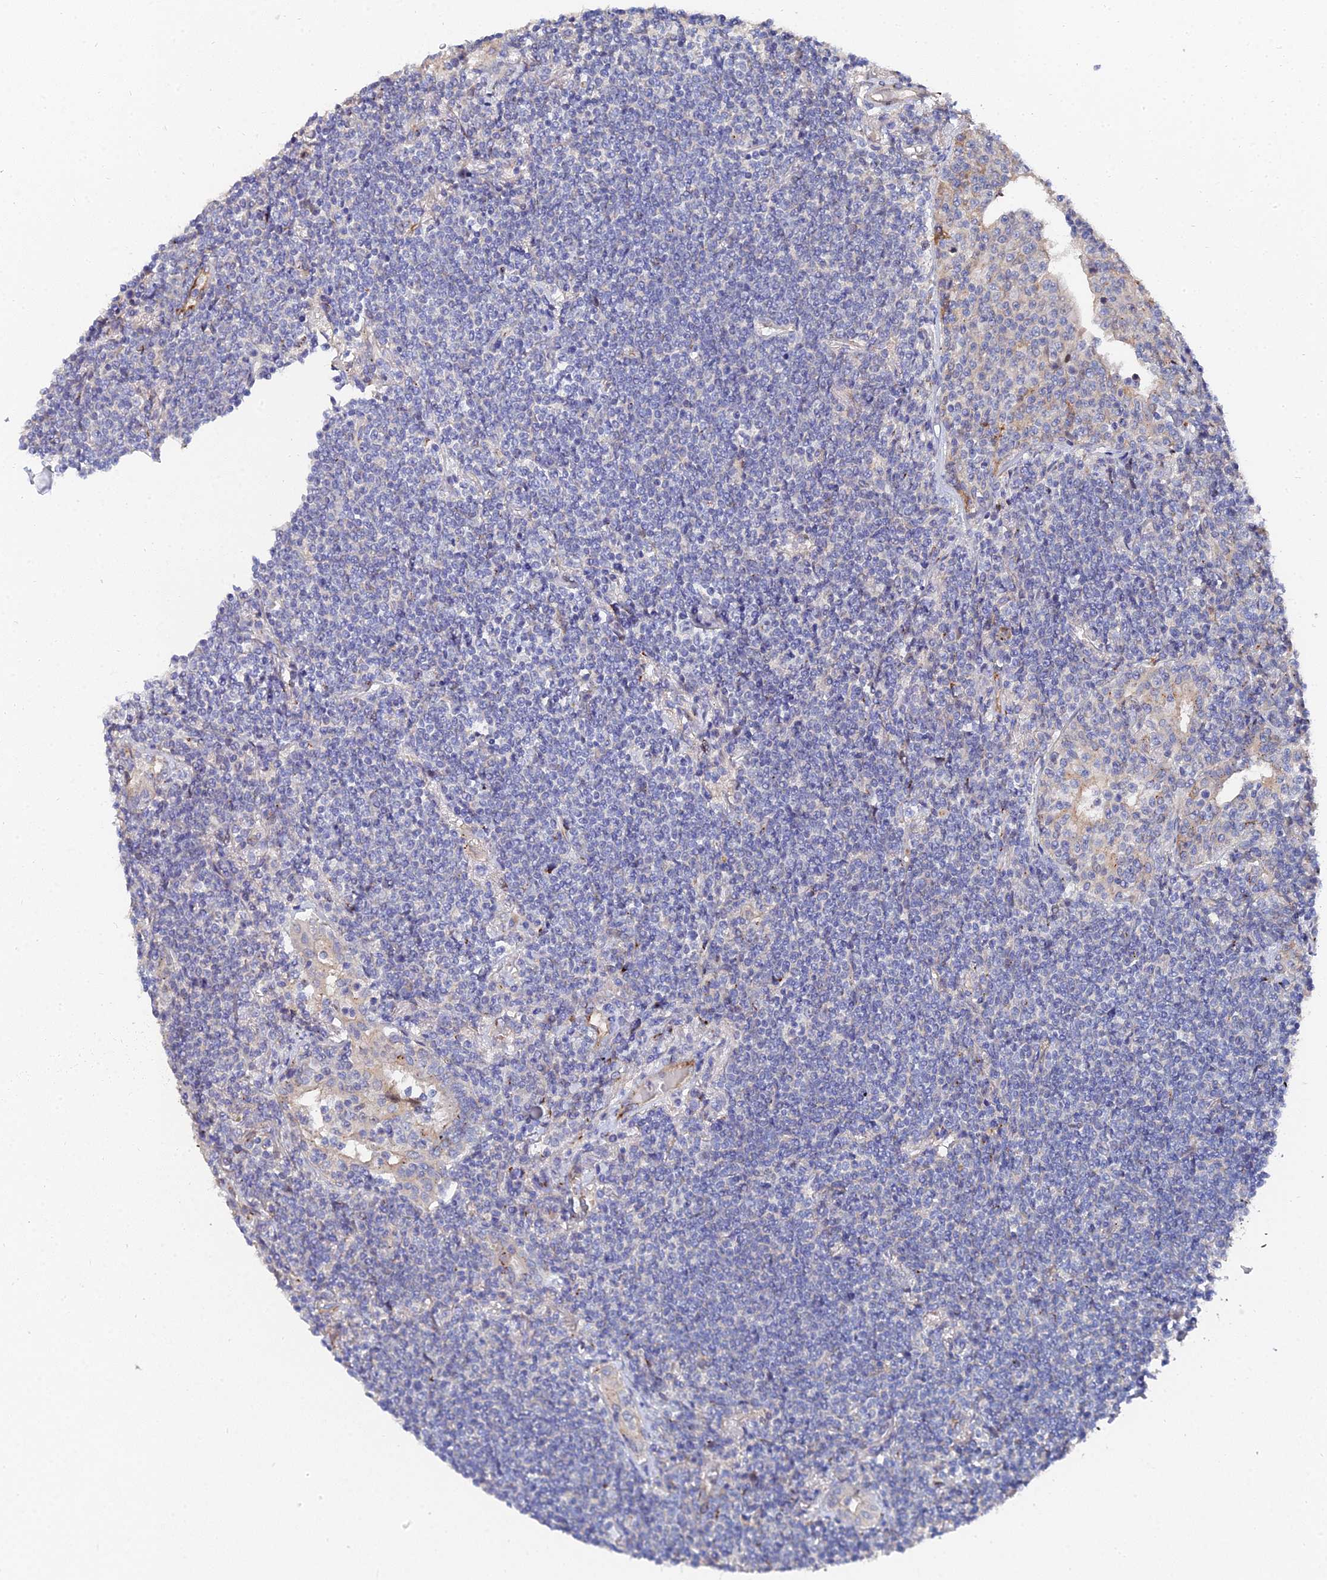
{"staining": {"intensity": "negative", "quantity": "none", "location": "none"}, "tissue": "lymphoma", "cell_type": "Tumor cells", "image_type": "cancer", "snomed": [{"axis": "morphology", "description": "Malignant lymphoma, non-Hodgkin's type, Low grade"}, {"axis": "topography", "description": "Lung"}], "caption": "Photomicrograph shows no significant protein expression in tumor cells of lymphoma. (Immunohistochemistry, brightfield microscopy, high magnification).", "gene": "BORCS8", "patient": {"sex": "female", "age": 71}}